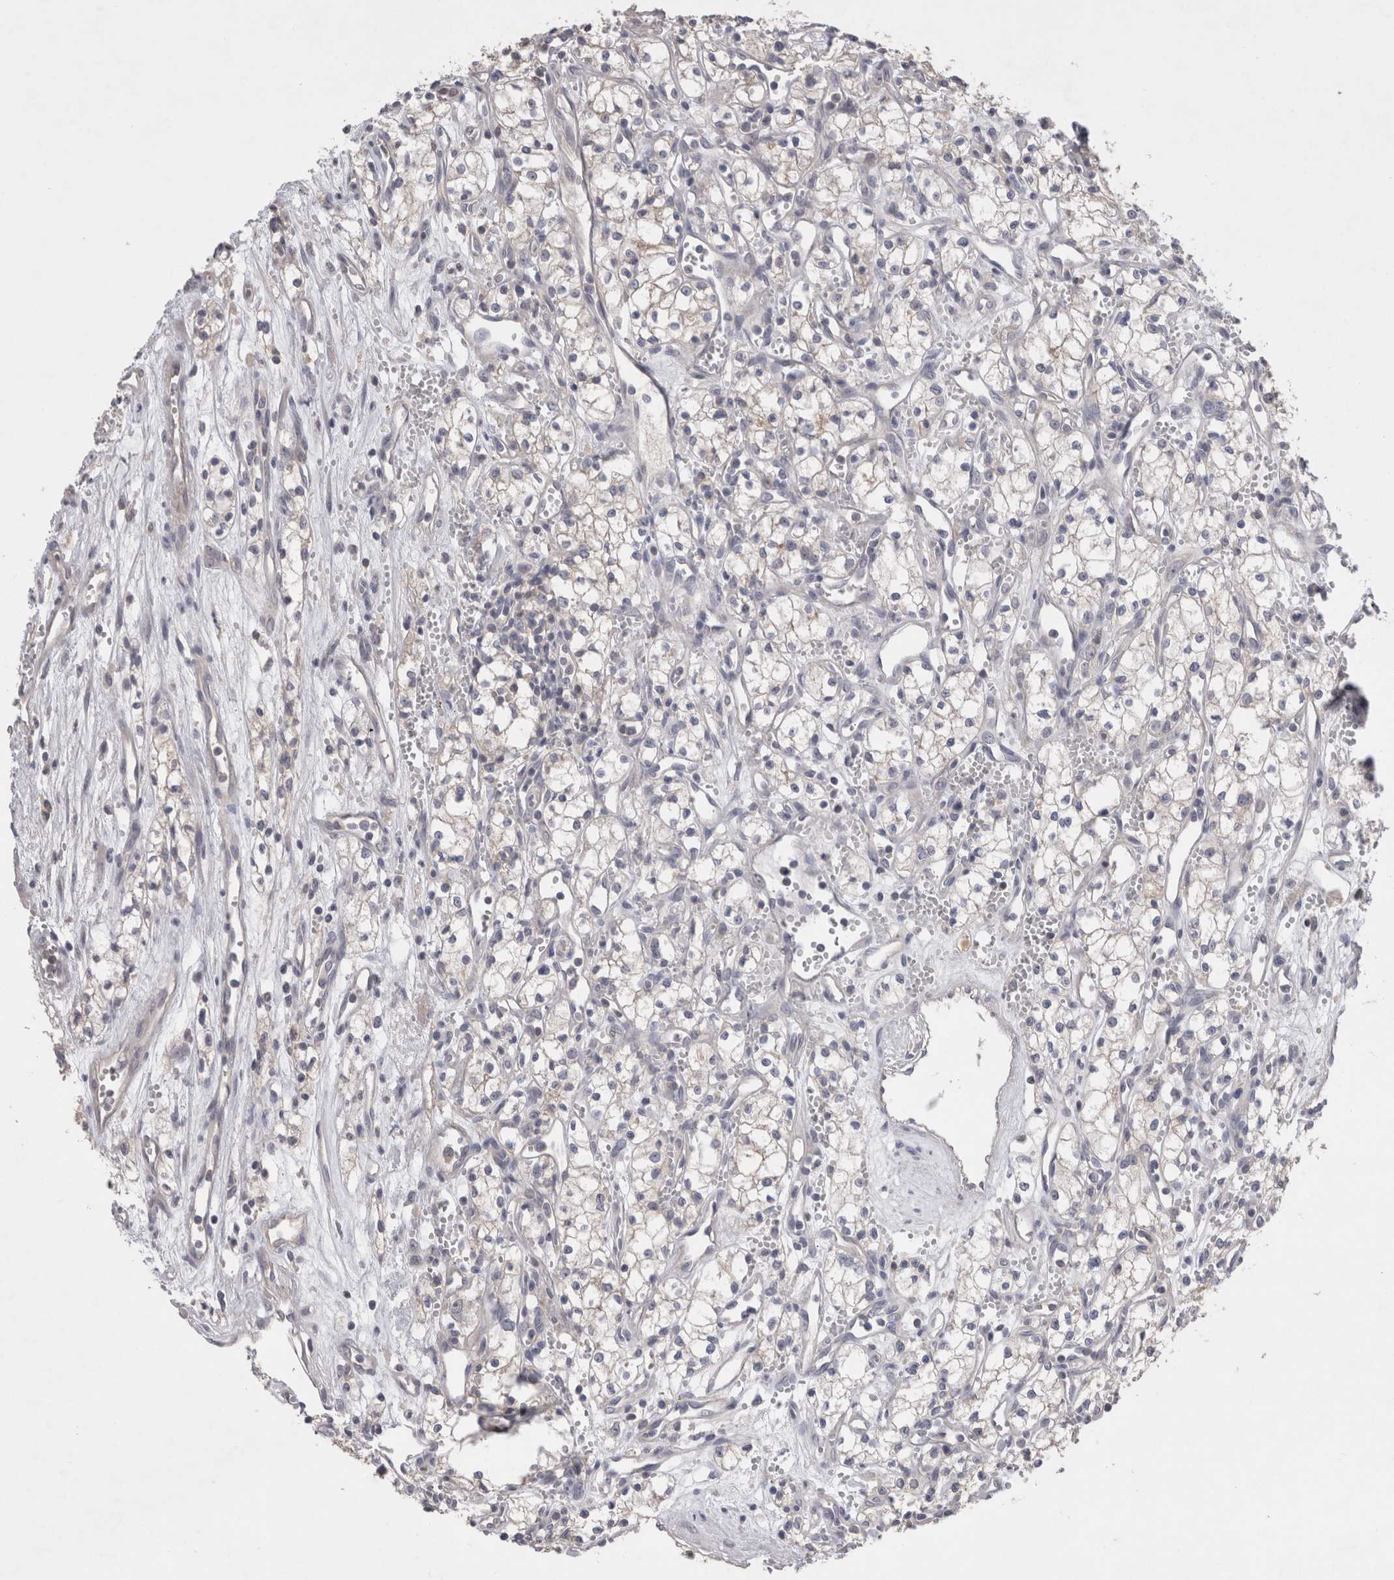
{"staining": {"intensity": "negative", "quantity": "none", "location": "none"}, "tissue": "renal cancer", "cell_type": "Tumor cells", "image_type": "cancer", "snomed": [{"axis": "morphology", "description": "Adenocarcinoma, NOS"}, {"axis": "topography", "description": "Kidney"}], "caption": "A micrograph of human renal adenocarcinoma is negative for staining in tumor cells.", "gene": "OTOR", "patient": {"sex": "male", "age": 59}}